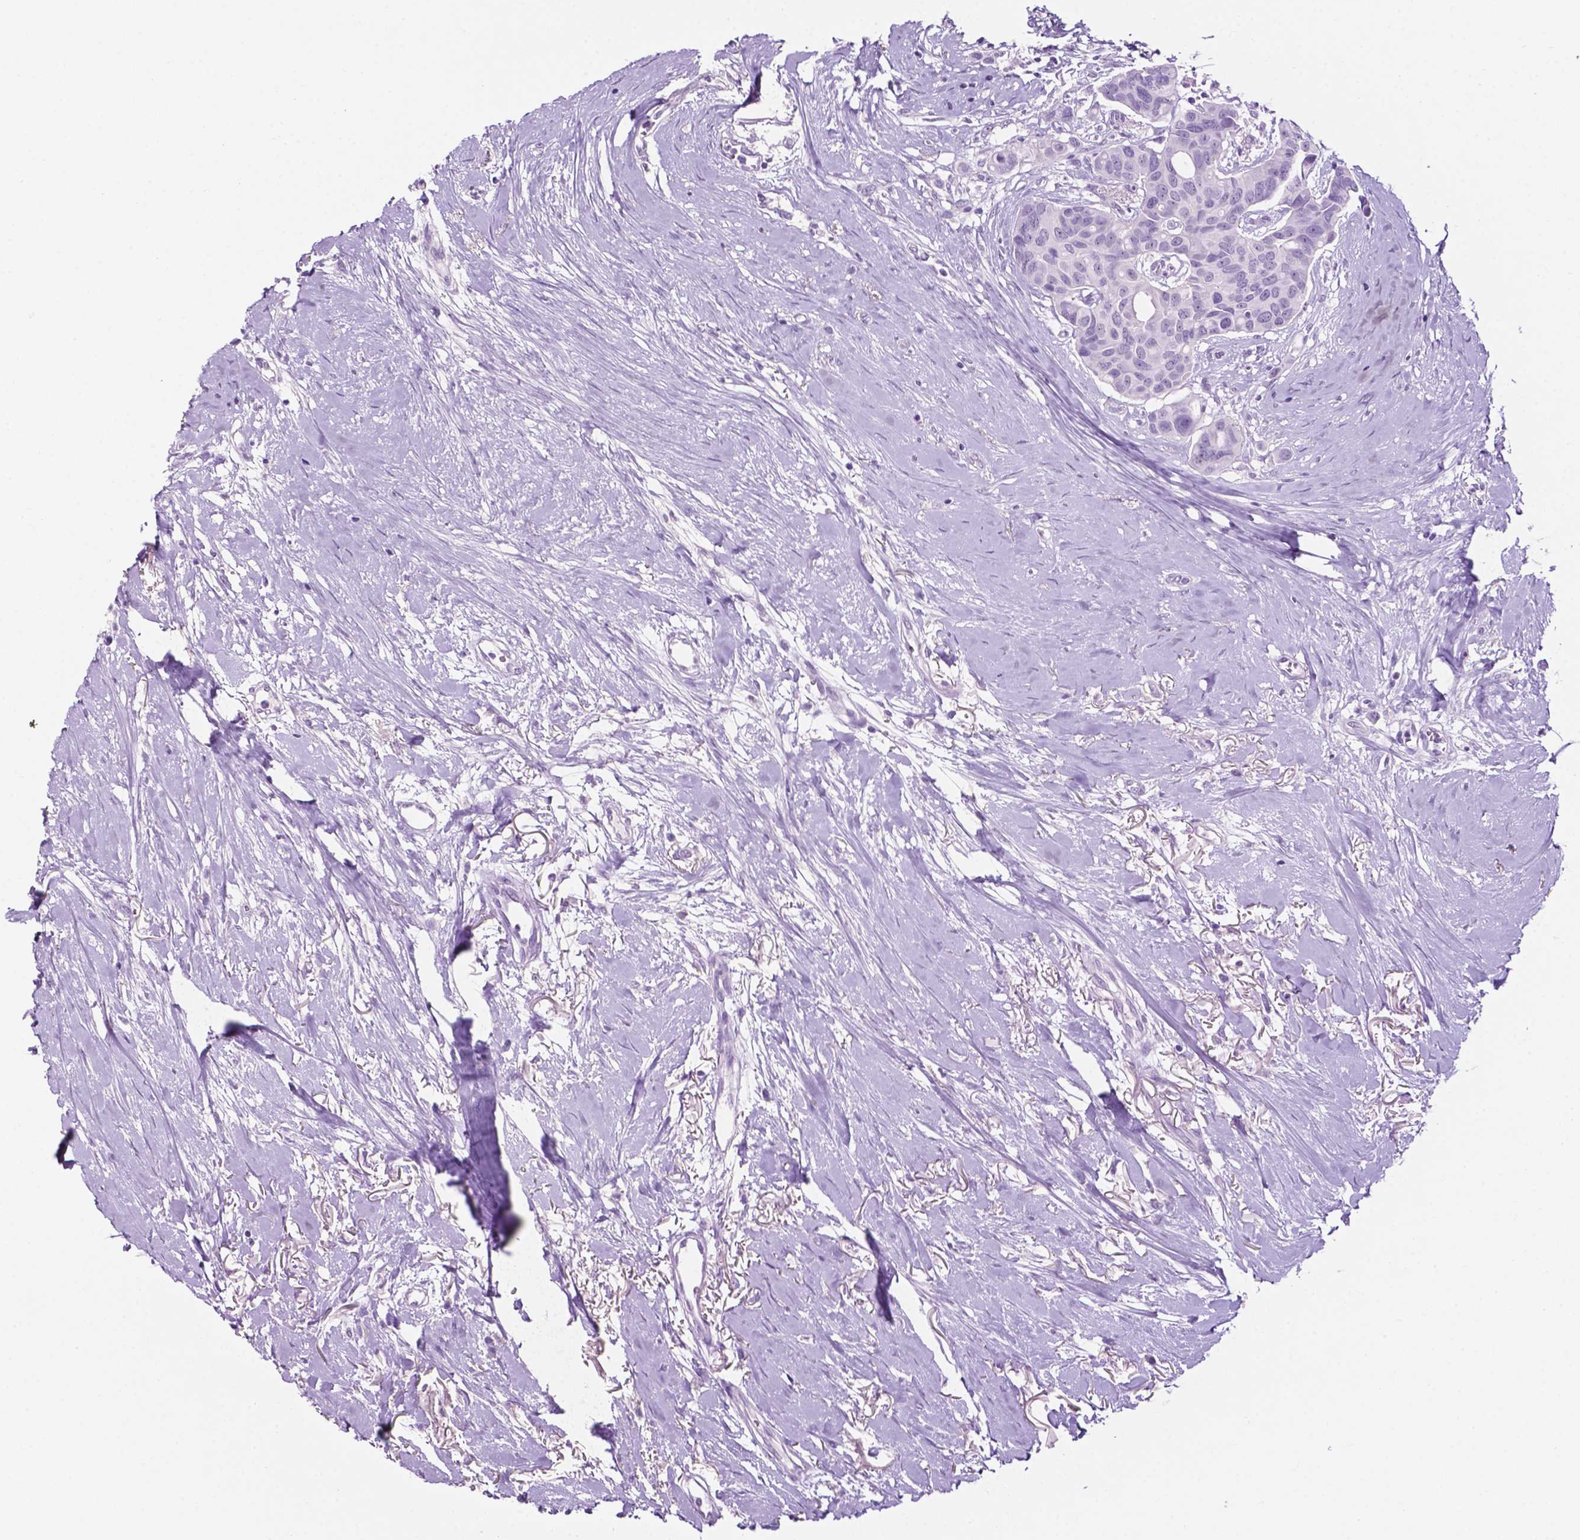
{"staining": {"intensity": "negative", "quantity": "none", "location": "none"}, "tissue": "breast cancer", "cell_type": "Tumor cells", "image_type": "cancer", "snomed": [{"axis": "morphology", "description": "Duct carcinoma"}, {"axis": "topography", "description": "Breast"}], "caption": "An image of breast cancer stained for a protein demonstrates no brown staining in tumor cells.", "gene": "PHGR1", "patient": {"sex": "female", "age": 54}}